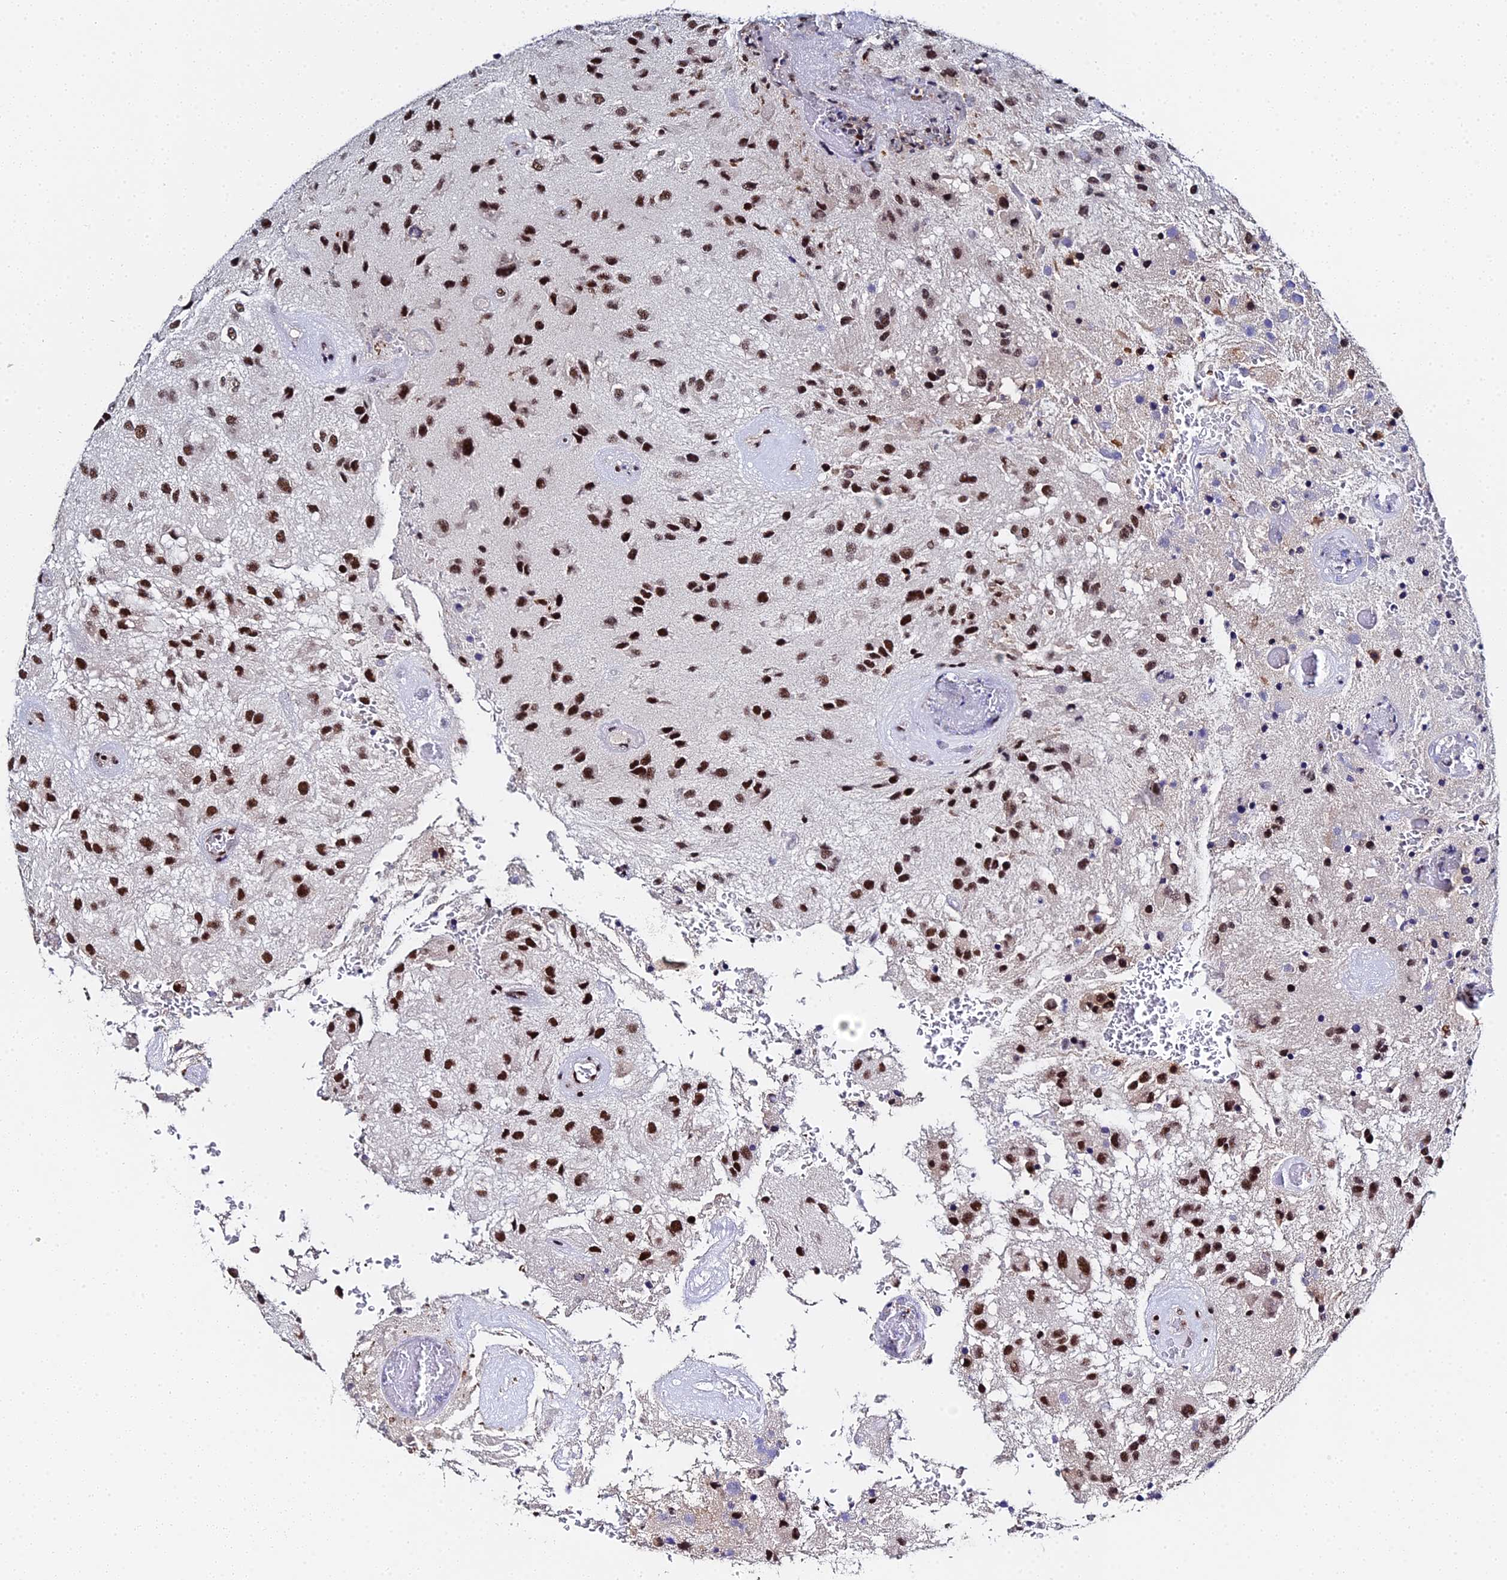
{"staining": {"intensity": "strong", "quantity": ">75%", "location": "nuclear"}, "tissue": "glioma", "cell_type": "Tumor cells", "image_type": "cancer", "snomed": [{"axis": "morphology", "description": "Glioma, malignant, Low grade"}, {"axis": "topography", "description": "Brain"}], "caption": "DAB (3,3'-diaminobenzidine) immunohistochemical staining of glioma reveals strong nuclear protein staining in about >75% of tumor cells. The protein of interest is stained brown, and the nuclei are stained in blue (DAB IHC with brightfield microscopy, high magnification).", "gene": "MAGOHB", "patient": {"sex": "male", "age": 66}}